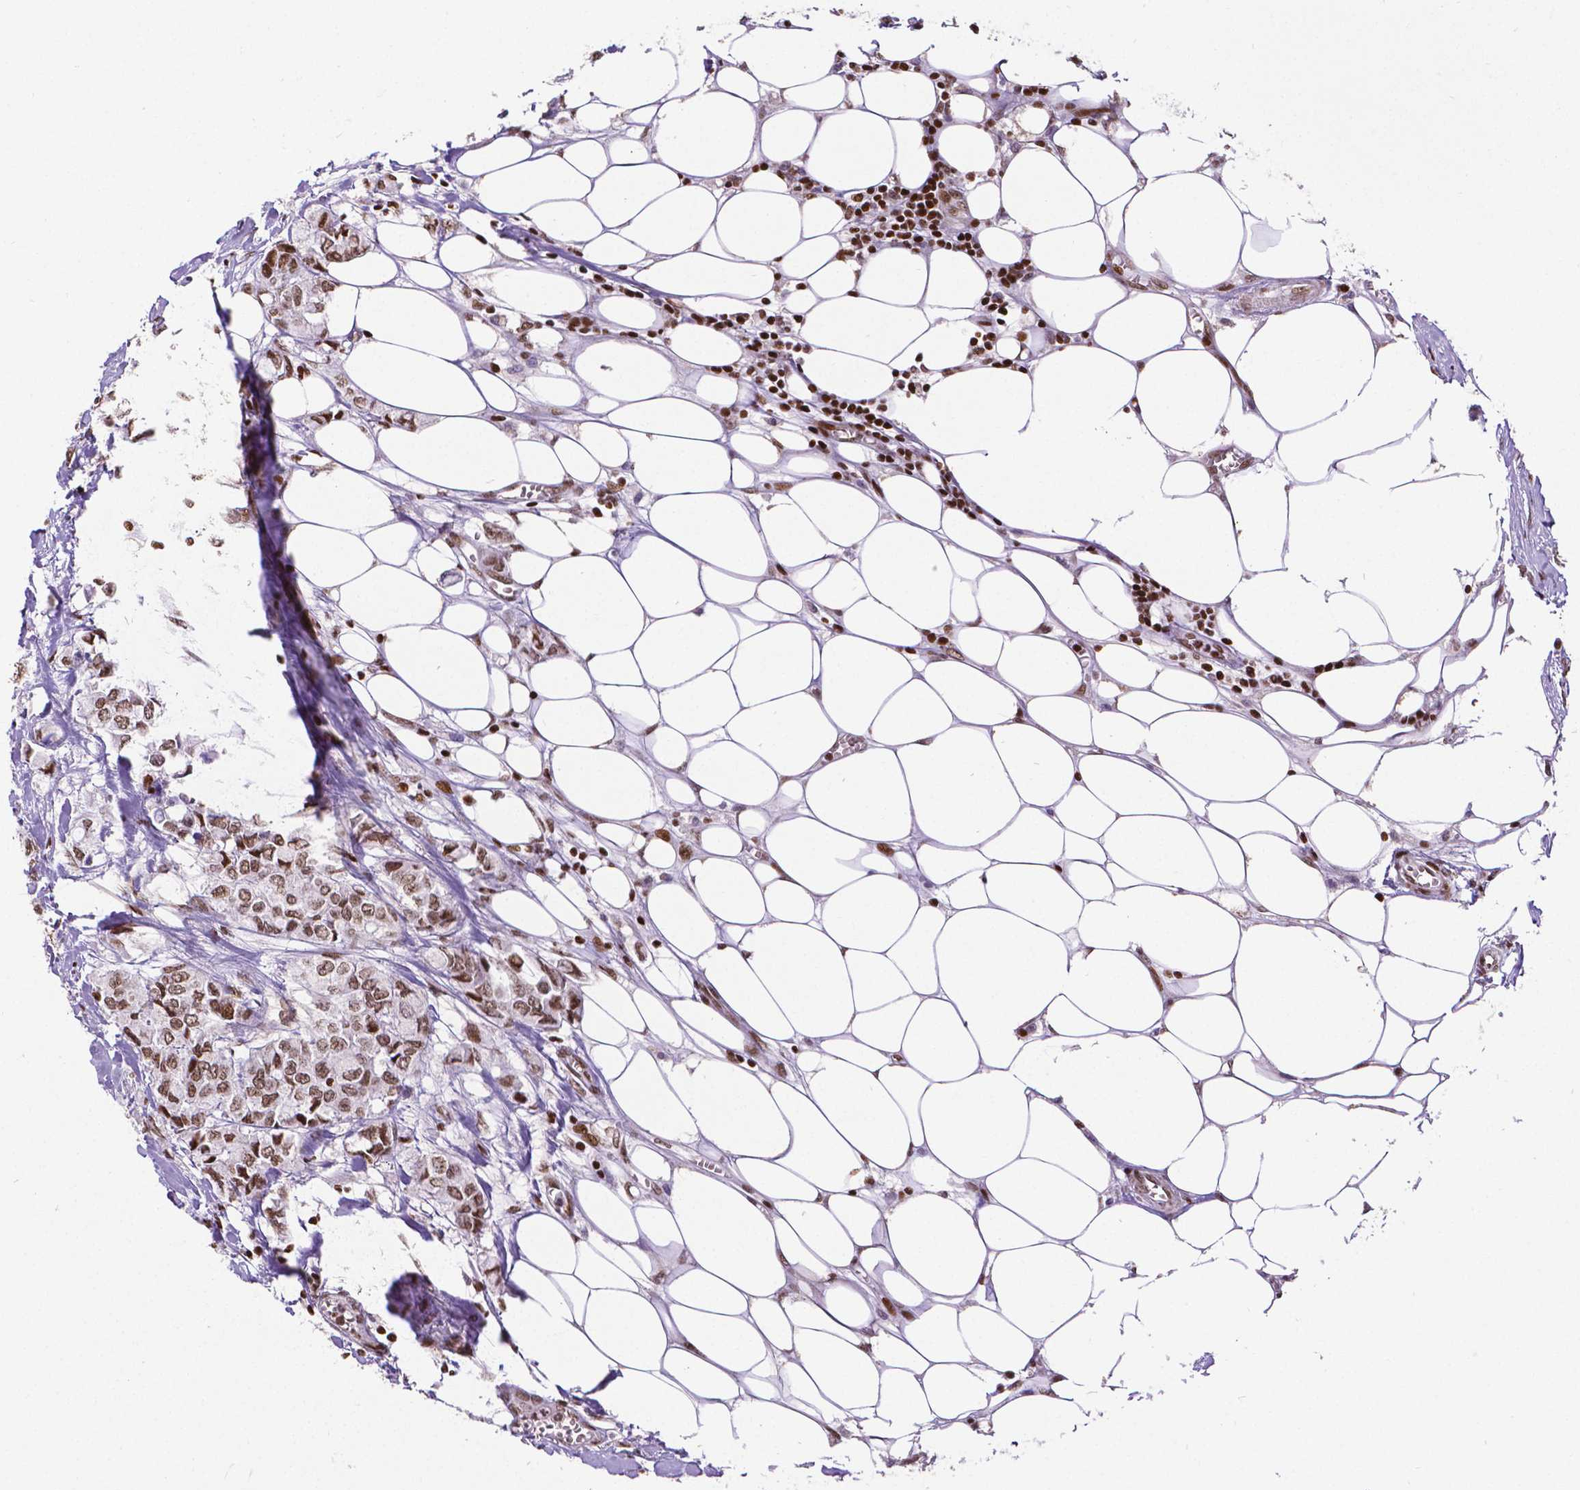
{"staining": {"intensity": "moderate", "quantity": ">75%", "location": "nuclear"}, "tissue": "breast cancer", "cell_type": "Tumor cells", "image_type": "cancer", "snomed": [{"axis": "morphology", "description": "Duct carcinoma"}, {"axis": "topography", "description": "Breast"}], "caption": "Protein analysis of breast cancer (intraductal carcinoma) tissue shows moderate nuclear staining in about >75% of tumor cells.", "gene": "CTCF", "patient": {"sex": "female", "age": 85}}